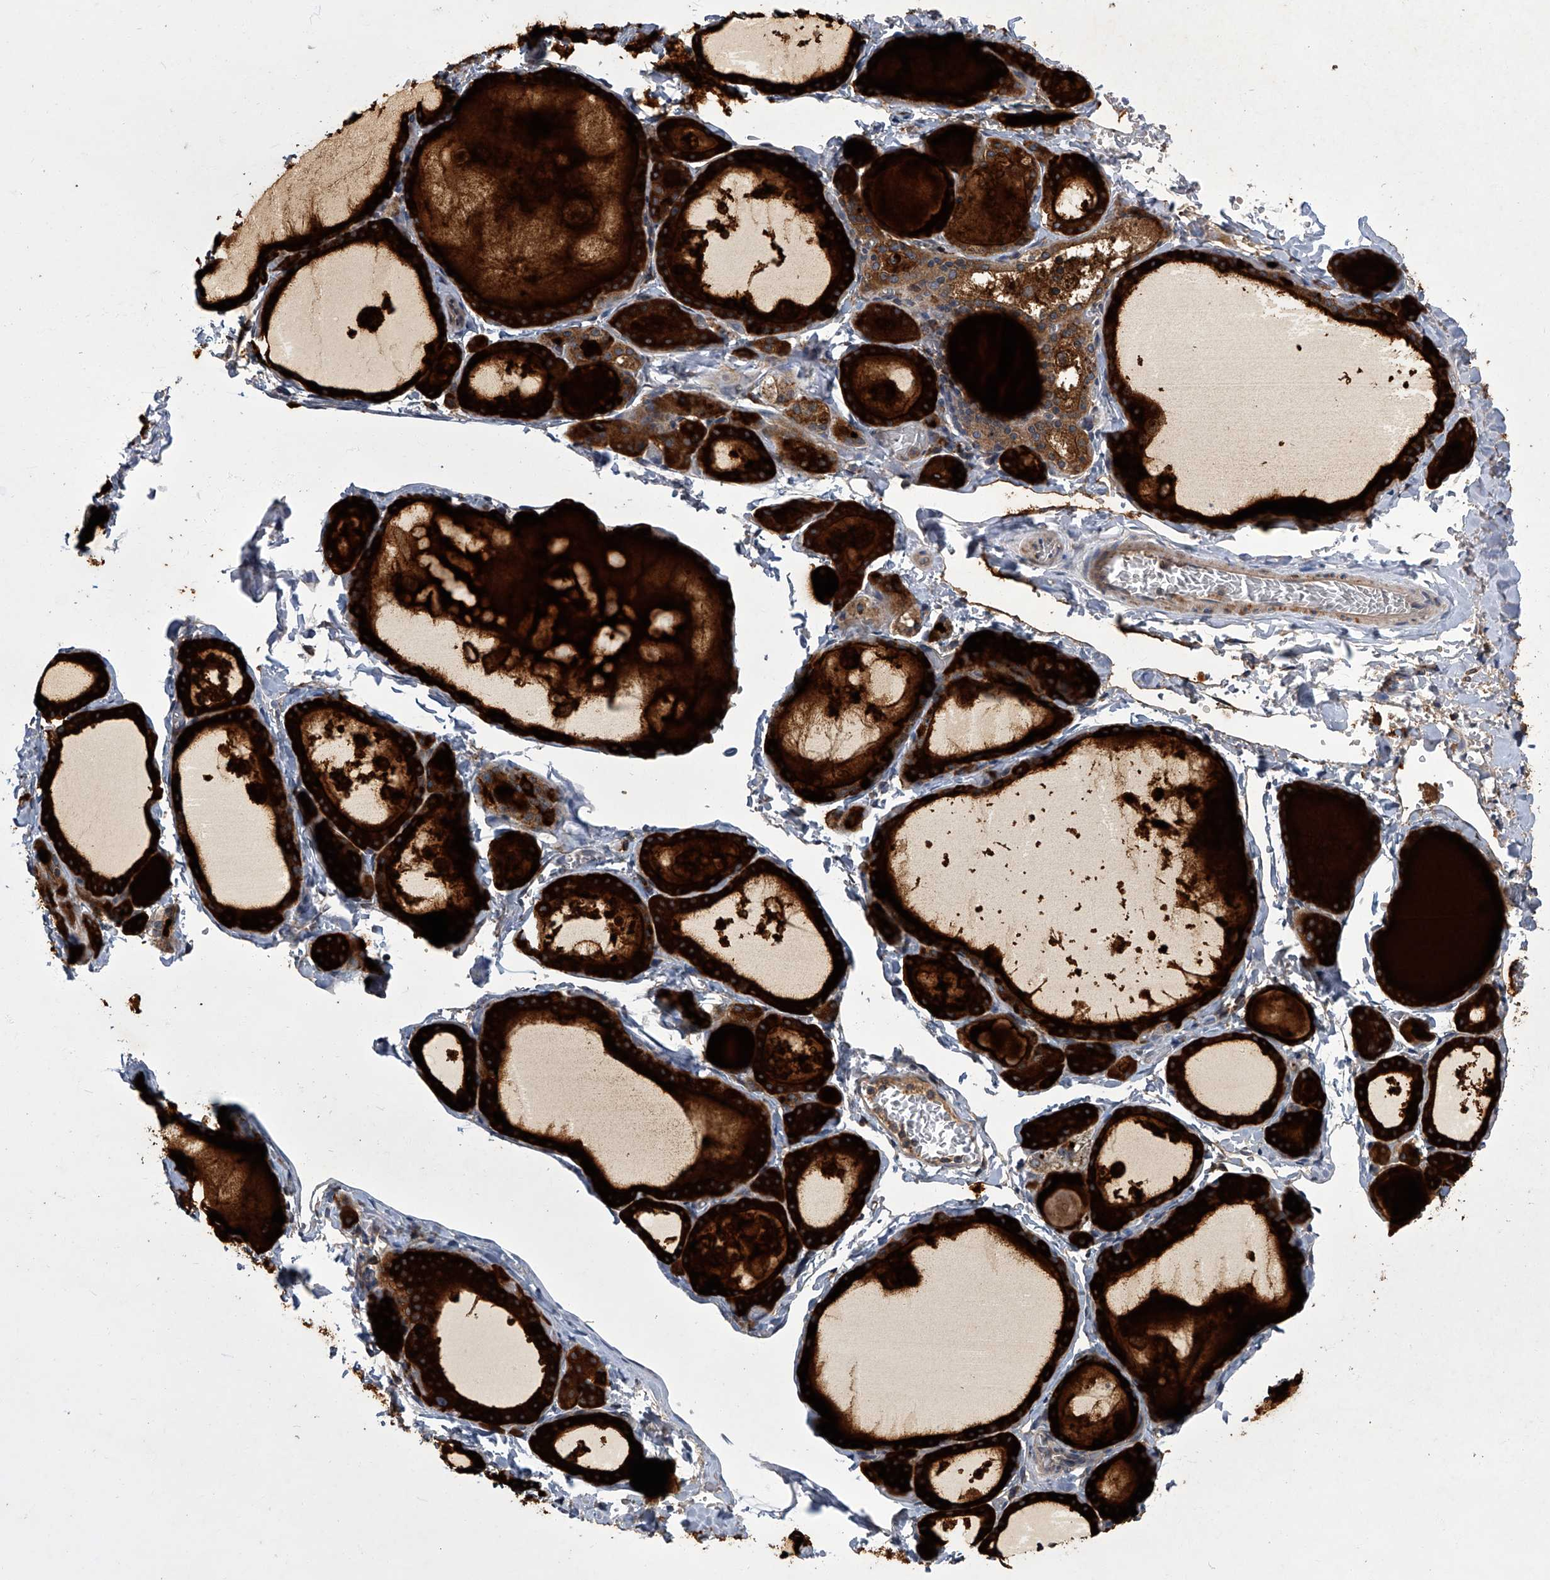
{"staining": {"intensity": "moderate", "quantity": ">75%", "location": "cytoplasmic/membranous"}, "tissue": "thyroid gland", "cell_type": "Glandular cells", "image_type": "normal", "snomed": [{"axis": "morphology", "description": "Normal tissue, NOS"}, {"axis": "topography", "description": "Thyroid gland"}], "caption": "Approximately >75% of glandular cells in benign human thyroid gland exhibit moderate cytoplasmic/membranous protein expression as visualized by brown immunohistochemical staining.", "gene": "TNFRSF13B", "patient": {"sex": "male", "age": 56}}